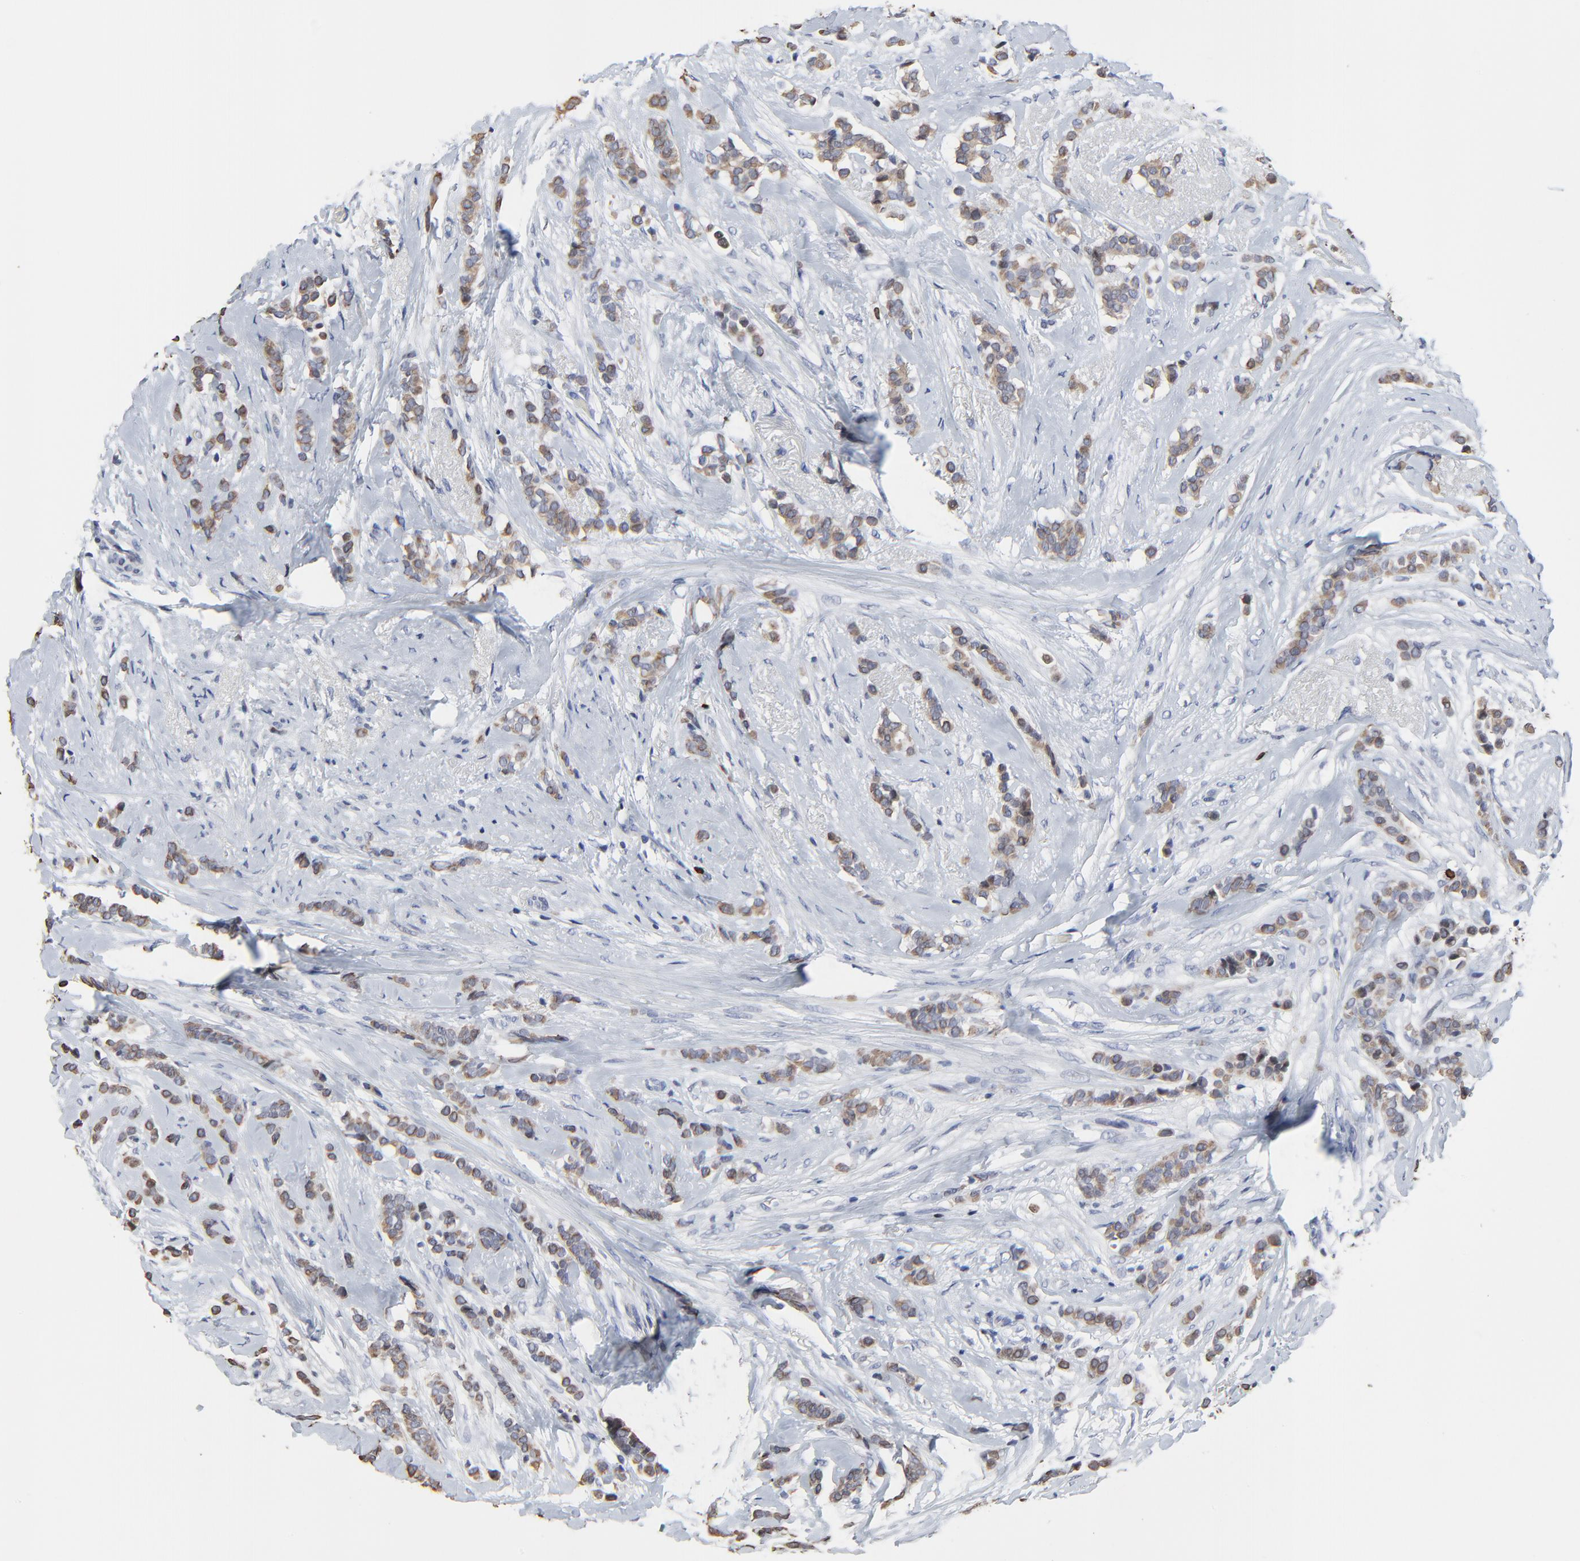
{"staining": {"intensity": "weak", "quantity": ">75%", "location": "cytoplasmic/membranous"}, "tissue": "breast cancer", "cell_type": "Tumor cells", "image_type": "cancer", "snomed": [{"axis": "morphology", "description": "Lobular carcinoma"}, {"axis": "topography", "description": "Breast"}], "caption": "The image displays immunohistochemical staining of breast cancer (lobular carcinoma). There is weak cytoplasmic/membranous positivity is appreciated in approximately >75% of tumor cells.", "gene": "LNX1", "patient": {"sex": "female", "age": 56}}